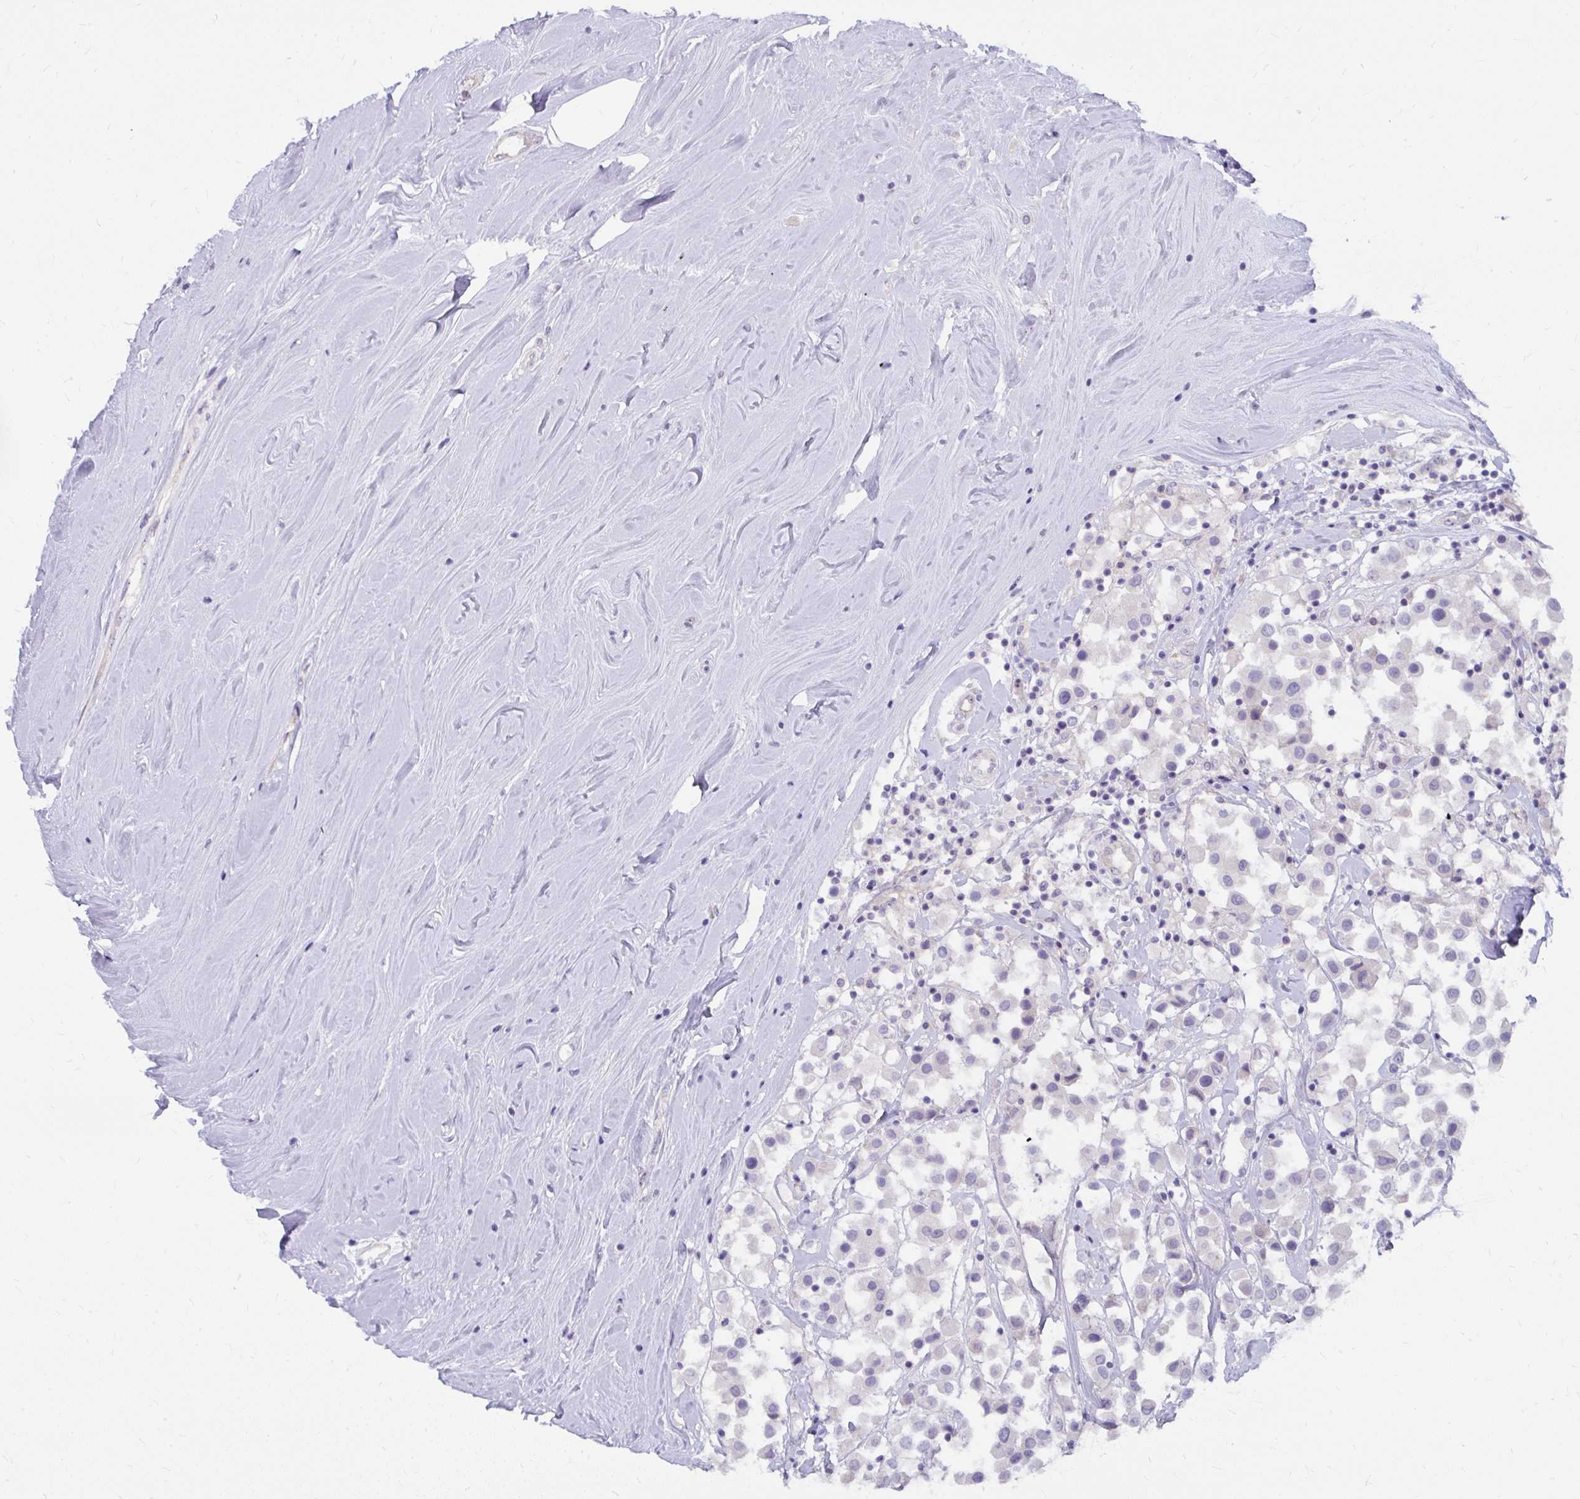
{"staining": {"intensity": "negative", "quantity": "none", "location": "none"}, "tissue": "breast cancer", "cell_type": "Tumor cells", "image_type": "cancer", "snomed": [{"axis": "morphology", "description": "Duct carcinoma"}, {"axis": "topography", "description": "Breast"}], "caption": "IHC micrograph of neoplastic tissue: breast cancer stained with DAB reveals no significant protein positivity in tumor cells. (Brightfield microscopy of DAB immunohistochemistry at high magnification).", "gene": "MUS81", "patient": {"sex": "female", "age": 61}}